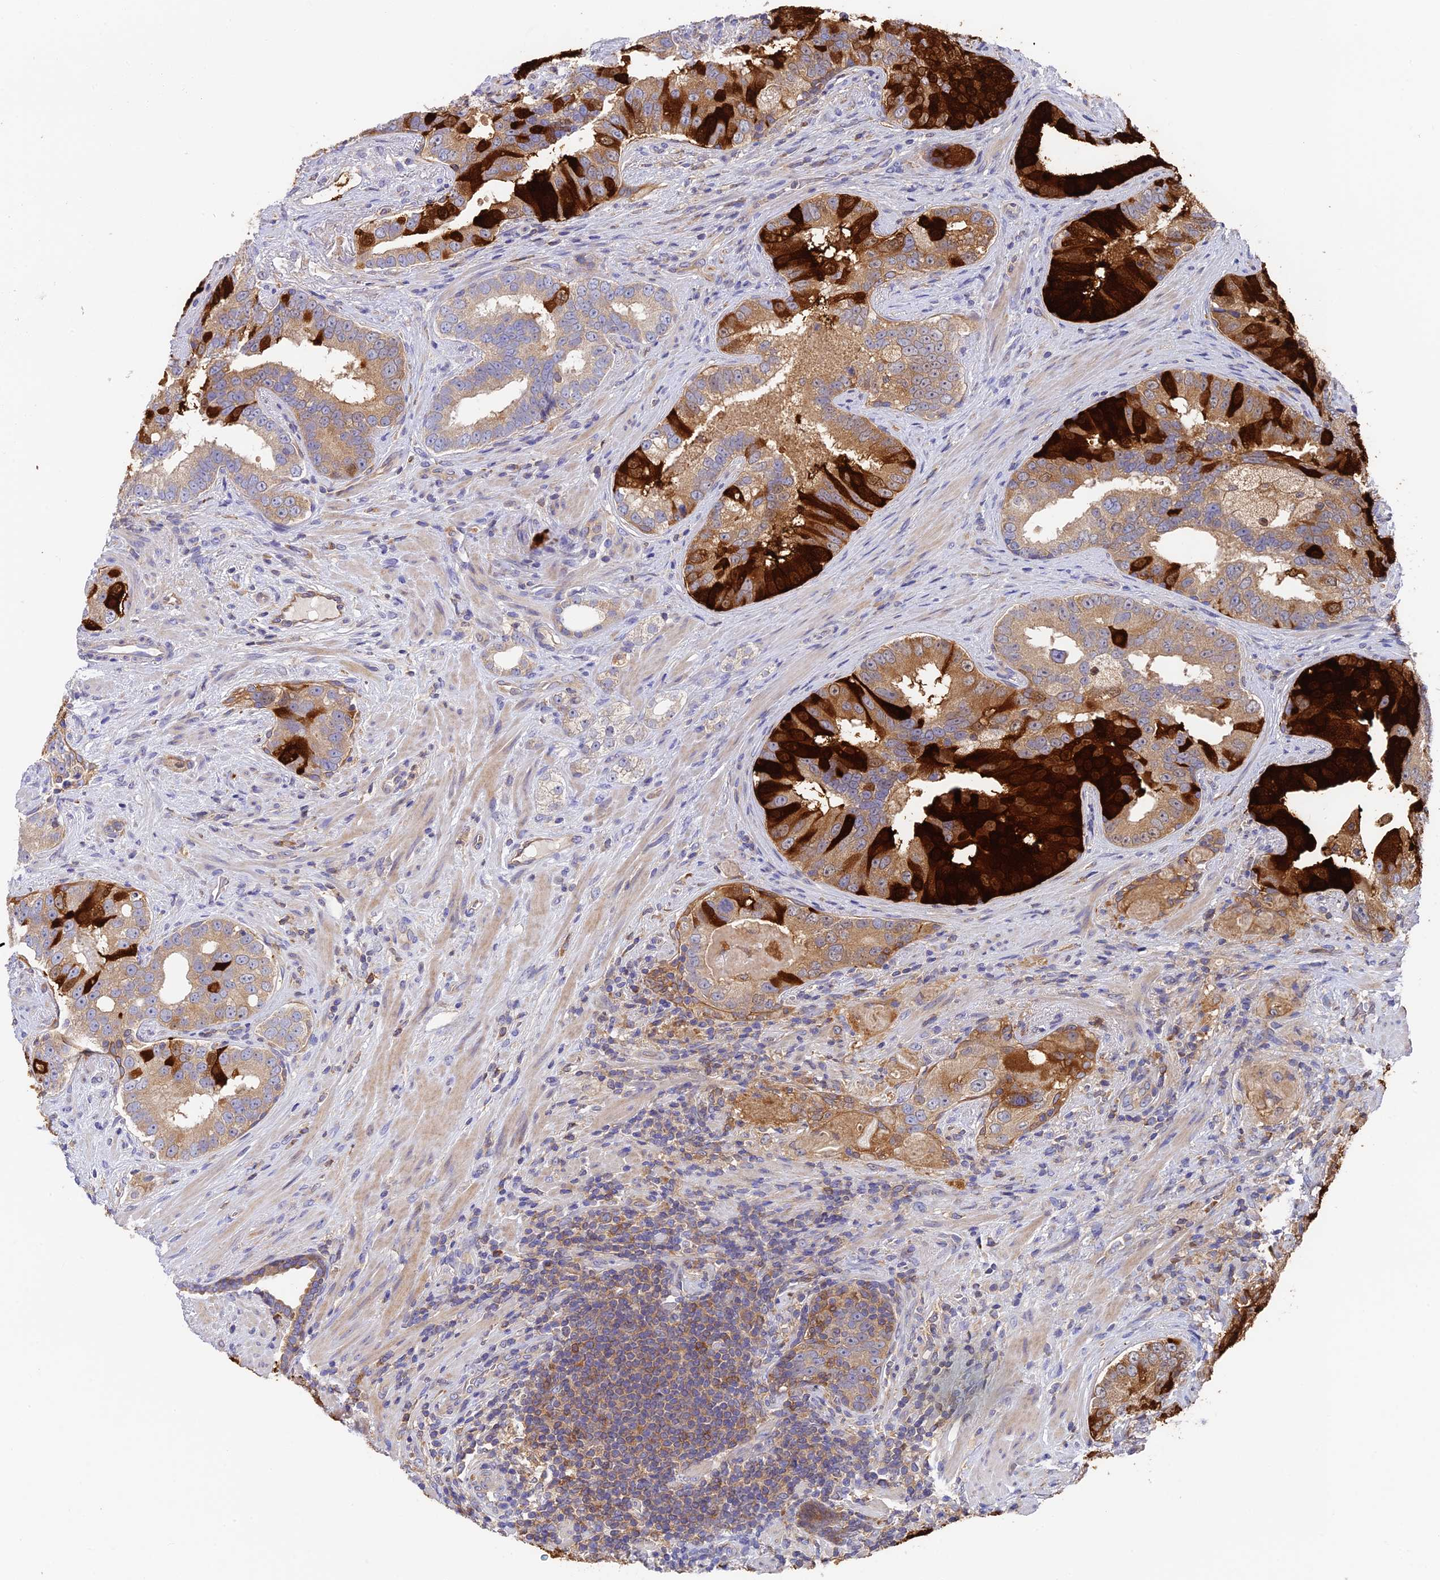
{"staining": {"intensity": "strong", "quantity": "<25%", "location": "cytoplasmic/membranous"}, "tissue": "prostate cancer", "cell_type": "Tumor cells", "image_type": "cancer", "snomed": [{"axis": "morphology", "description": "Adenocarcinoma, High grade"}, {"axis": "topography", "description": "Prostate"}], "caption": "Protein expression analysis of human prostate adenocarcinoma (high-grade) reveals strong cytoplasmic/membranous positivity in approximately <25% of tumor cells. (Brightfield microscopy of DAB IHC at high magnification).", "gene": "IPO5", "patient": {"sex": "male", "age": 70}}